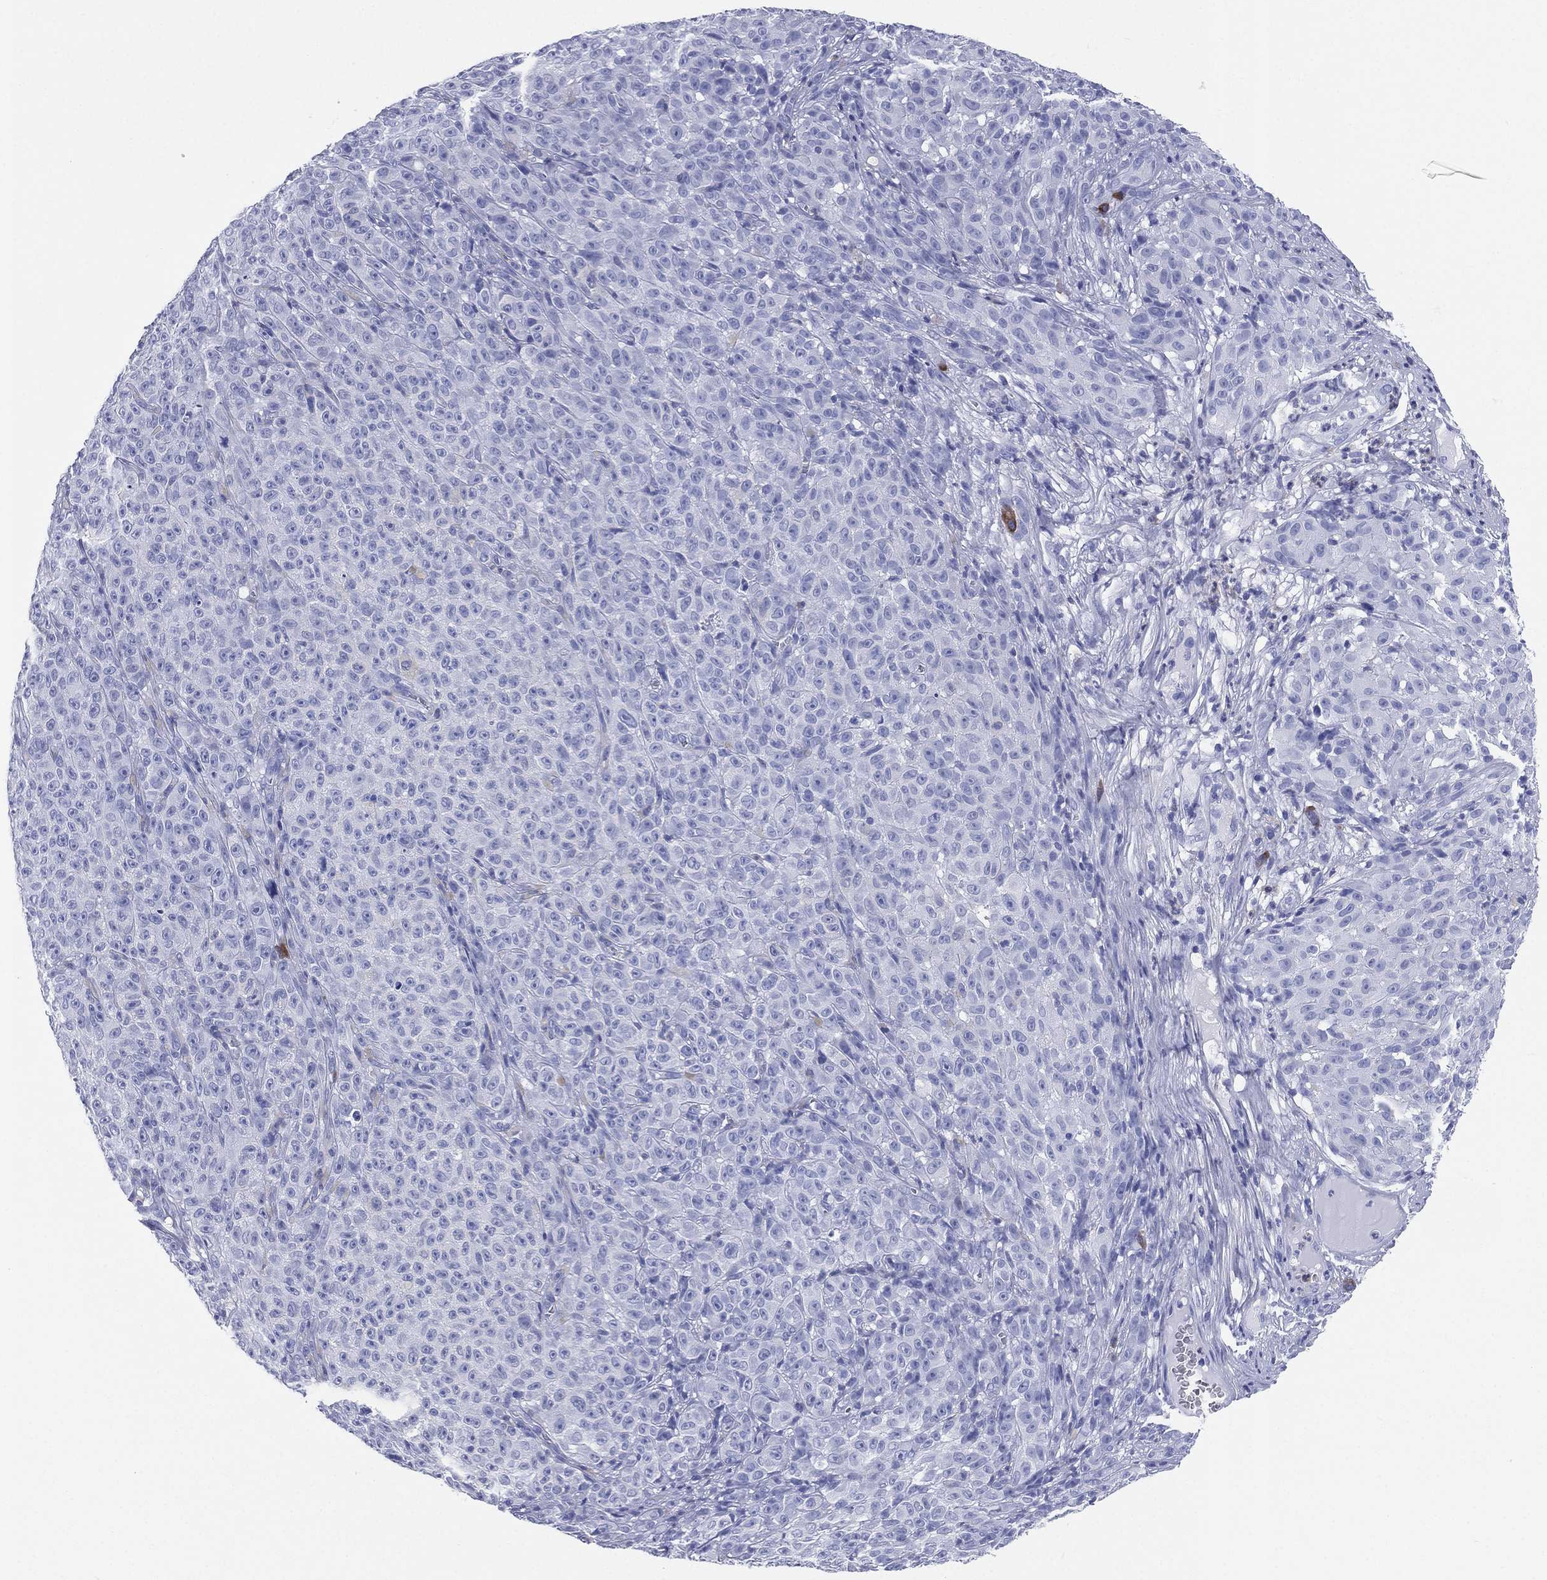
{"staining": {"intensity": "negative", "quantity": "none", "location": "none"}, "tissue": "melanoma", "cell_type": "Tumor cells", "image_type": "cancer", "snomed": [{"axis": "morphology", "description": "Malignant melanoma, NOS"}, {"axis": "topography", "description": "Skin"}], "caption": "Immunohistochemistry (IHC) micrograph of neoplastic tissue: human malignant melanoma stained with DAB demonstrates no significant protein staining in tumor cells.", "gene": "CD79A", "patient": {"sex": "female", "age": 82}}